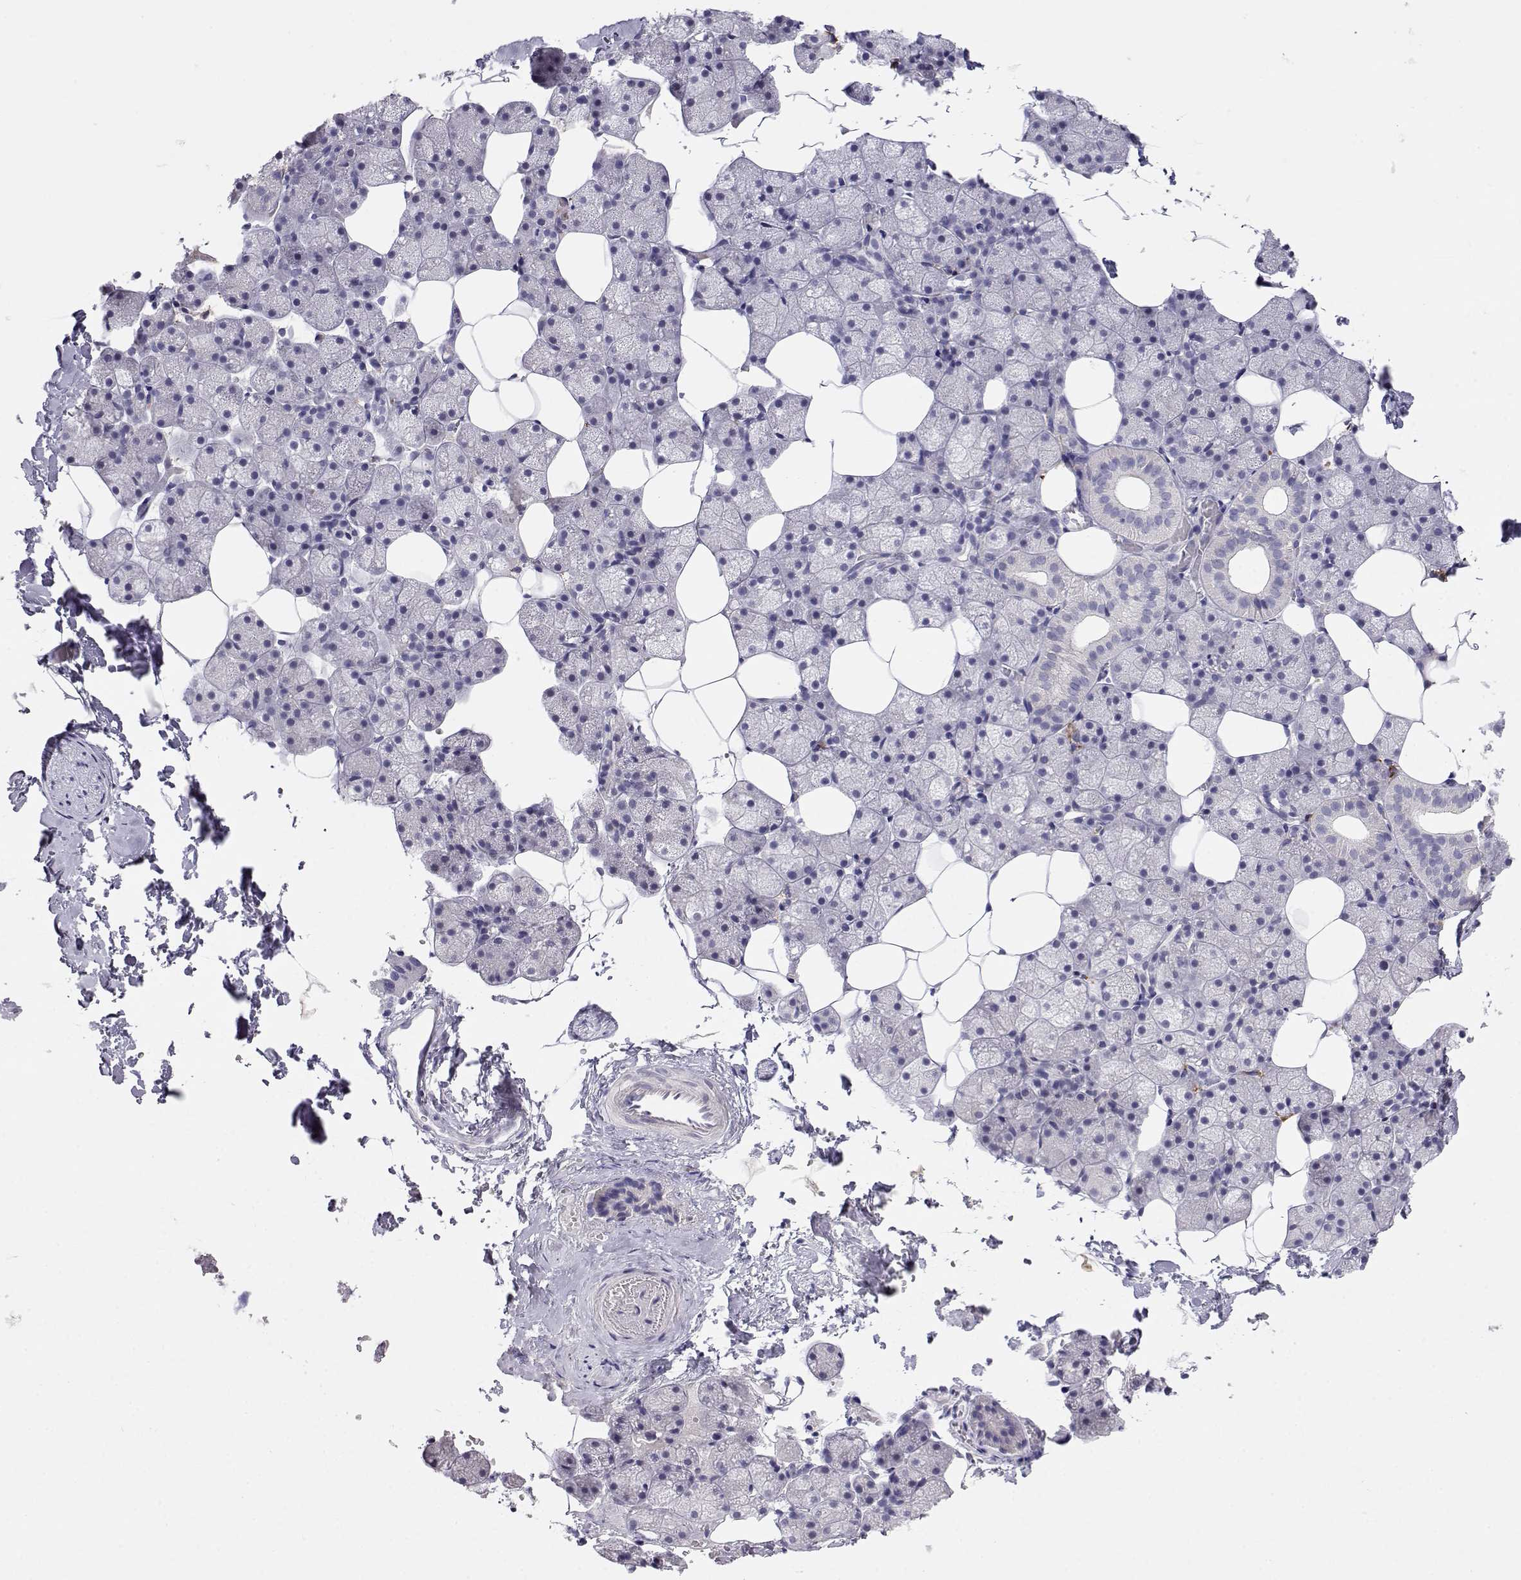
{"staining": {"intensity": "negative", "quantity": "none", "location": "none"}, "tissue": "salivary gland", "cell_type": "Glandular cells", "image_type": "normal", "snomed": [{"axis": "morphology", "description": "Normal tissue, NOS"}, {"axis": "topography", "description": "Salivary gland"}], "caption": "Glandular cells are negative for protein expression in unremarkable human salivary gland.", "gene": "CDHR1", "patient": {"sex": "male", "age": 38}}